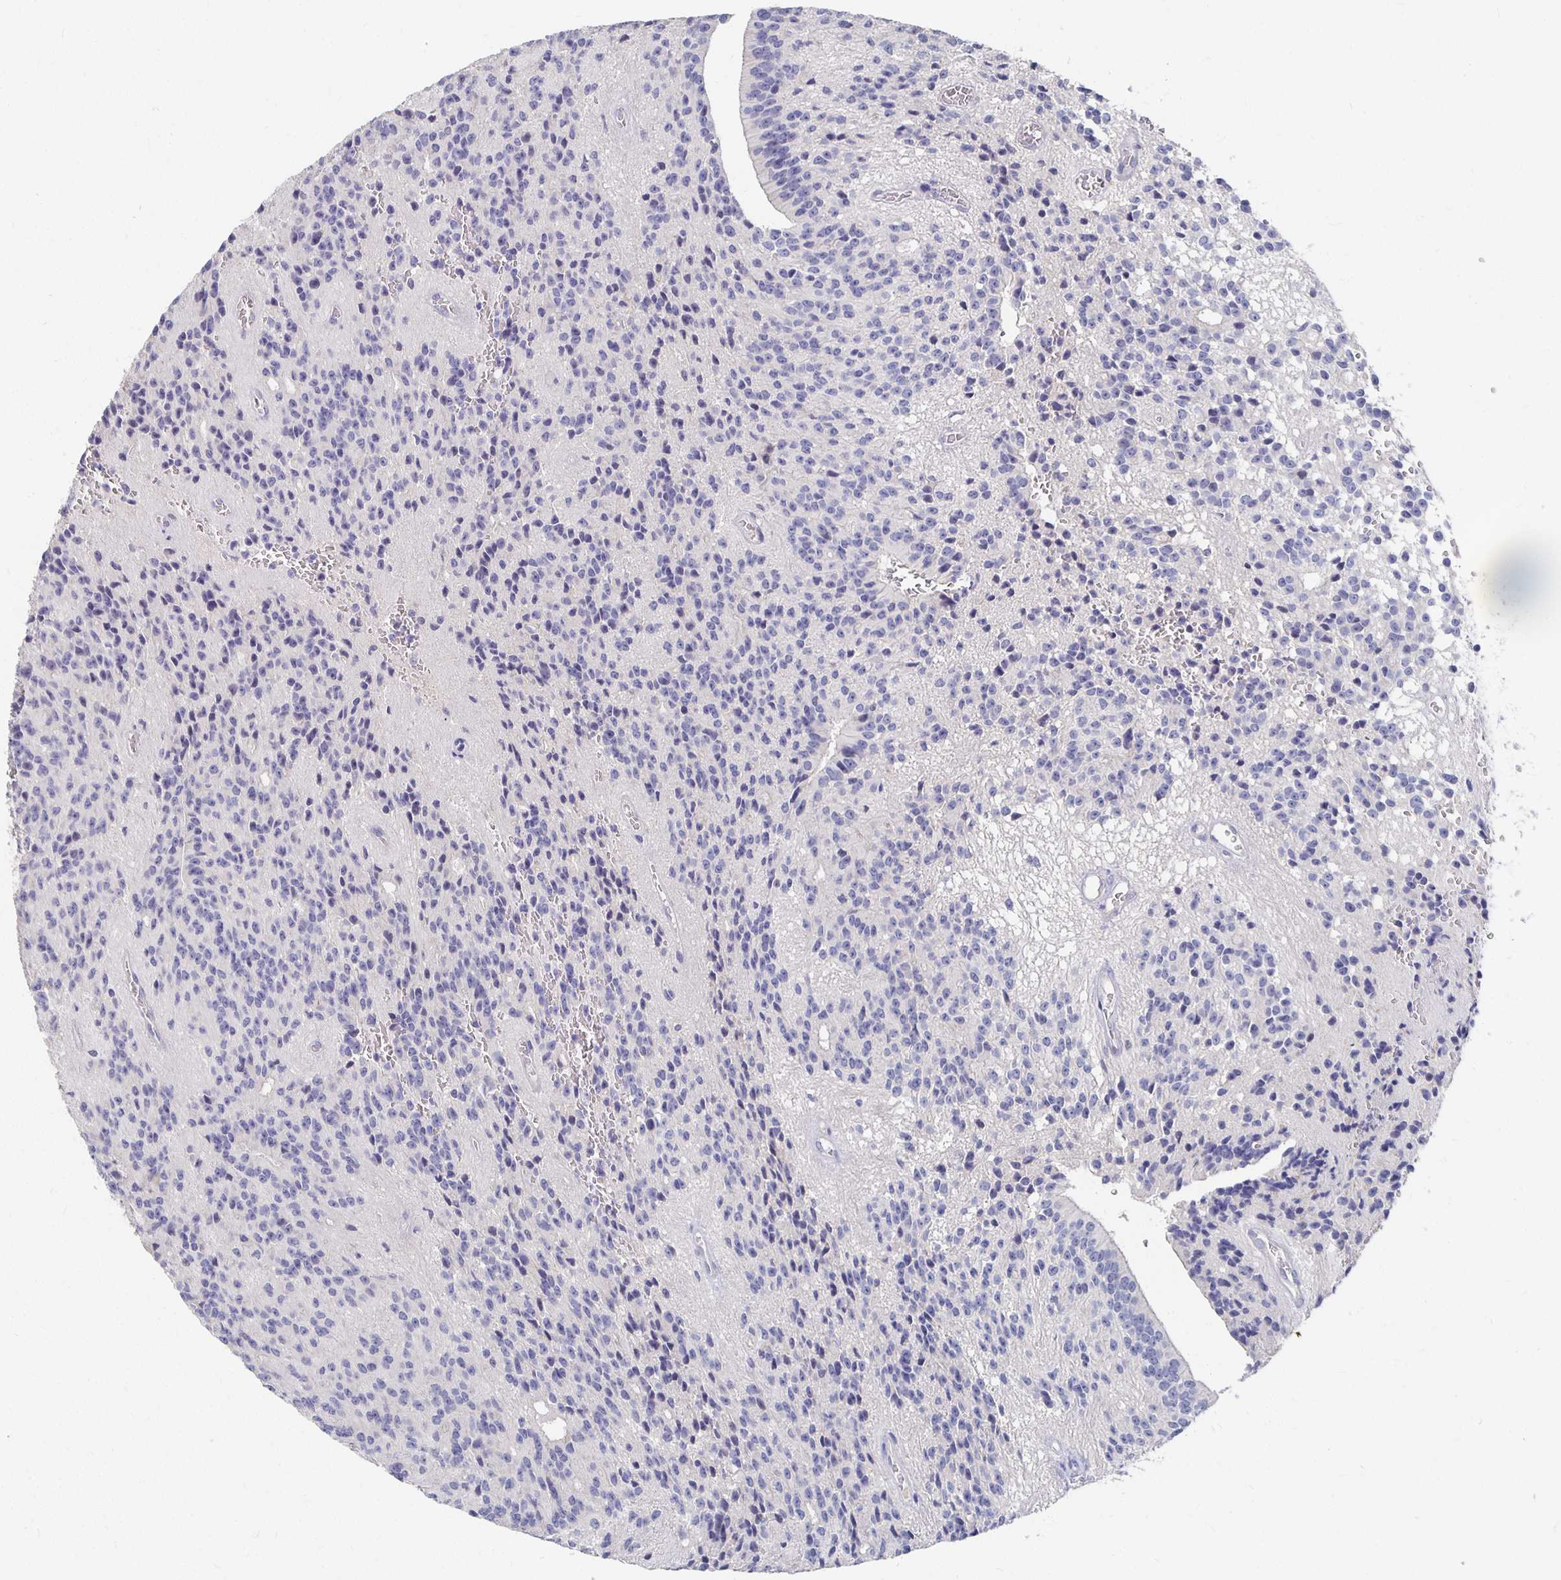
{"staining": {"intensity": "negative", "quantity": "none", "location": "none"}, "tissue": "glioma", "cell_type": "Tumor cells", "image_type": "cancer", "snomed": [{"axis": "morphology", "description": "Glioma, malignant, Low grade"}, {"axis": "topography", "description": "Brain"}], "caption": "DAB (3,3'-diaminobenzidine) immunohistochemical staining of malignant glioma (low-grade) exhibits no significant staining in tumor cells. (Brightfield microscopy of DAB (3,3'-diaminobenzidine) IHC at high magnification).", "gene": "FKRP", "patient": {"sex": "male", "age": 31}}